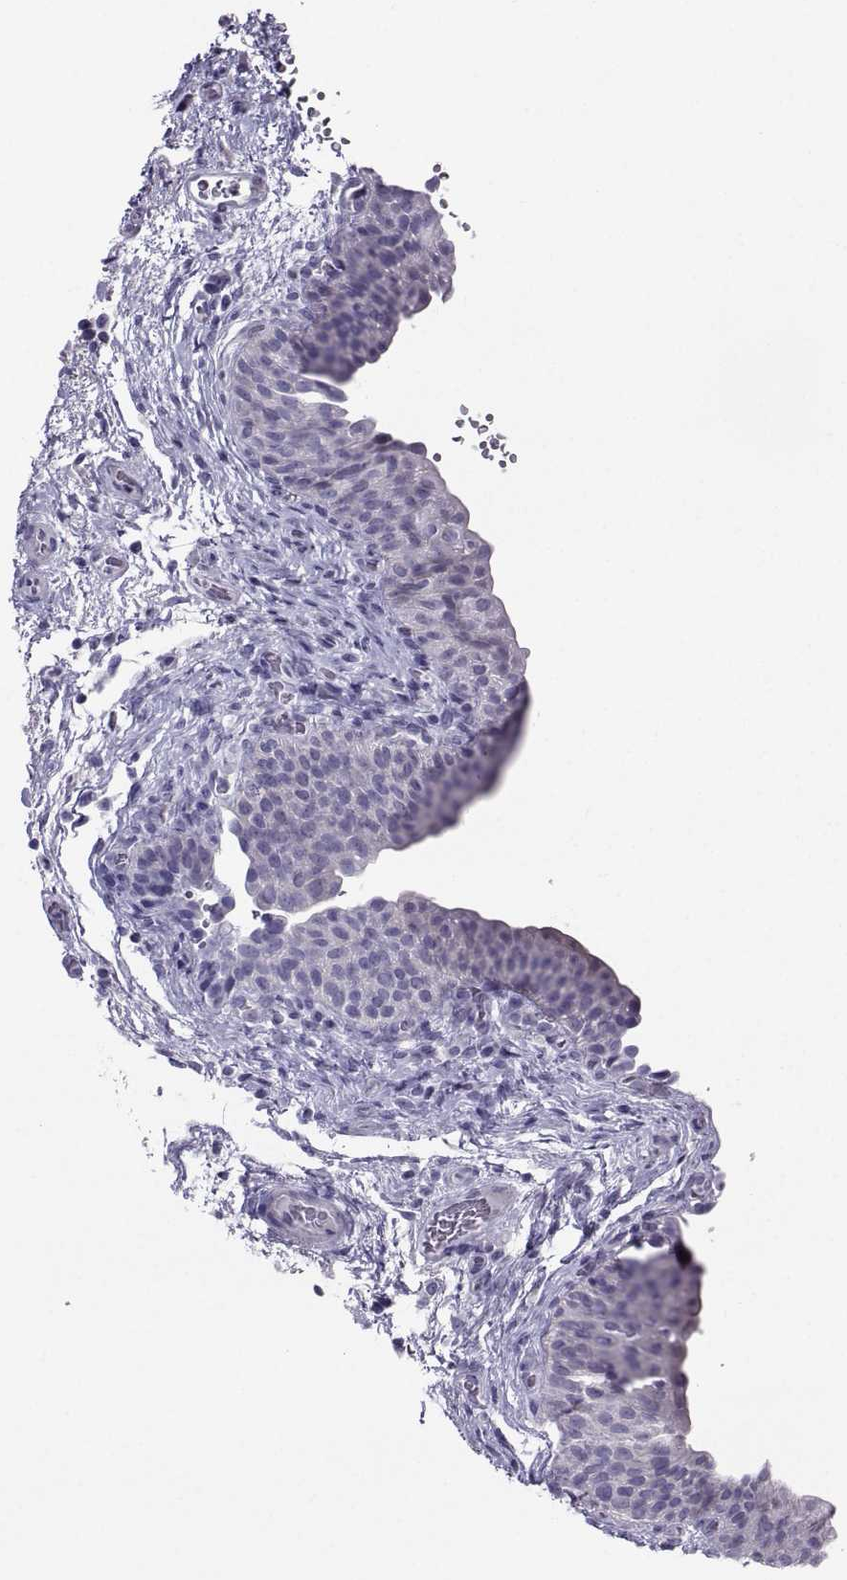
{"staining": {"intensity": "negative", "quantity": "none", "location": "none"}, "tissue": "urinary bladder", "cell_type": "Urothelial cells", "image_type": "normal", "snomed": [{"axis": "morphology", "description": "Normal tissue, NOS"}, {"axis": "topography", "description": "Urinary bladder"}], "caption": "Urothelial cells are negative for protein expression in unremarkable human urinary bladder. (DAB immunohistochemistry visualized using brightfield microscopy, high magnification).", "gene": "PGK1", "patient": {"sex": "male", "age": 66}}